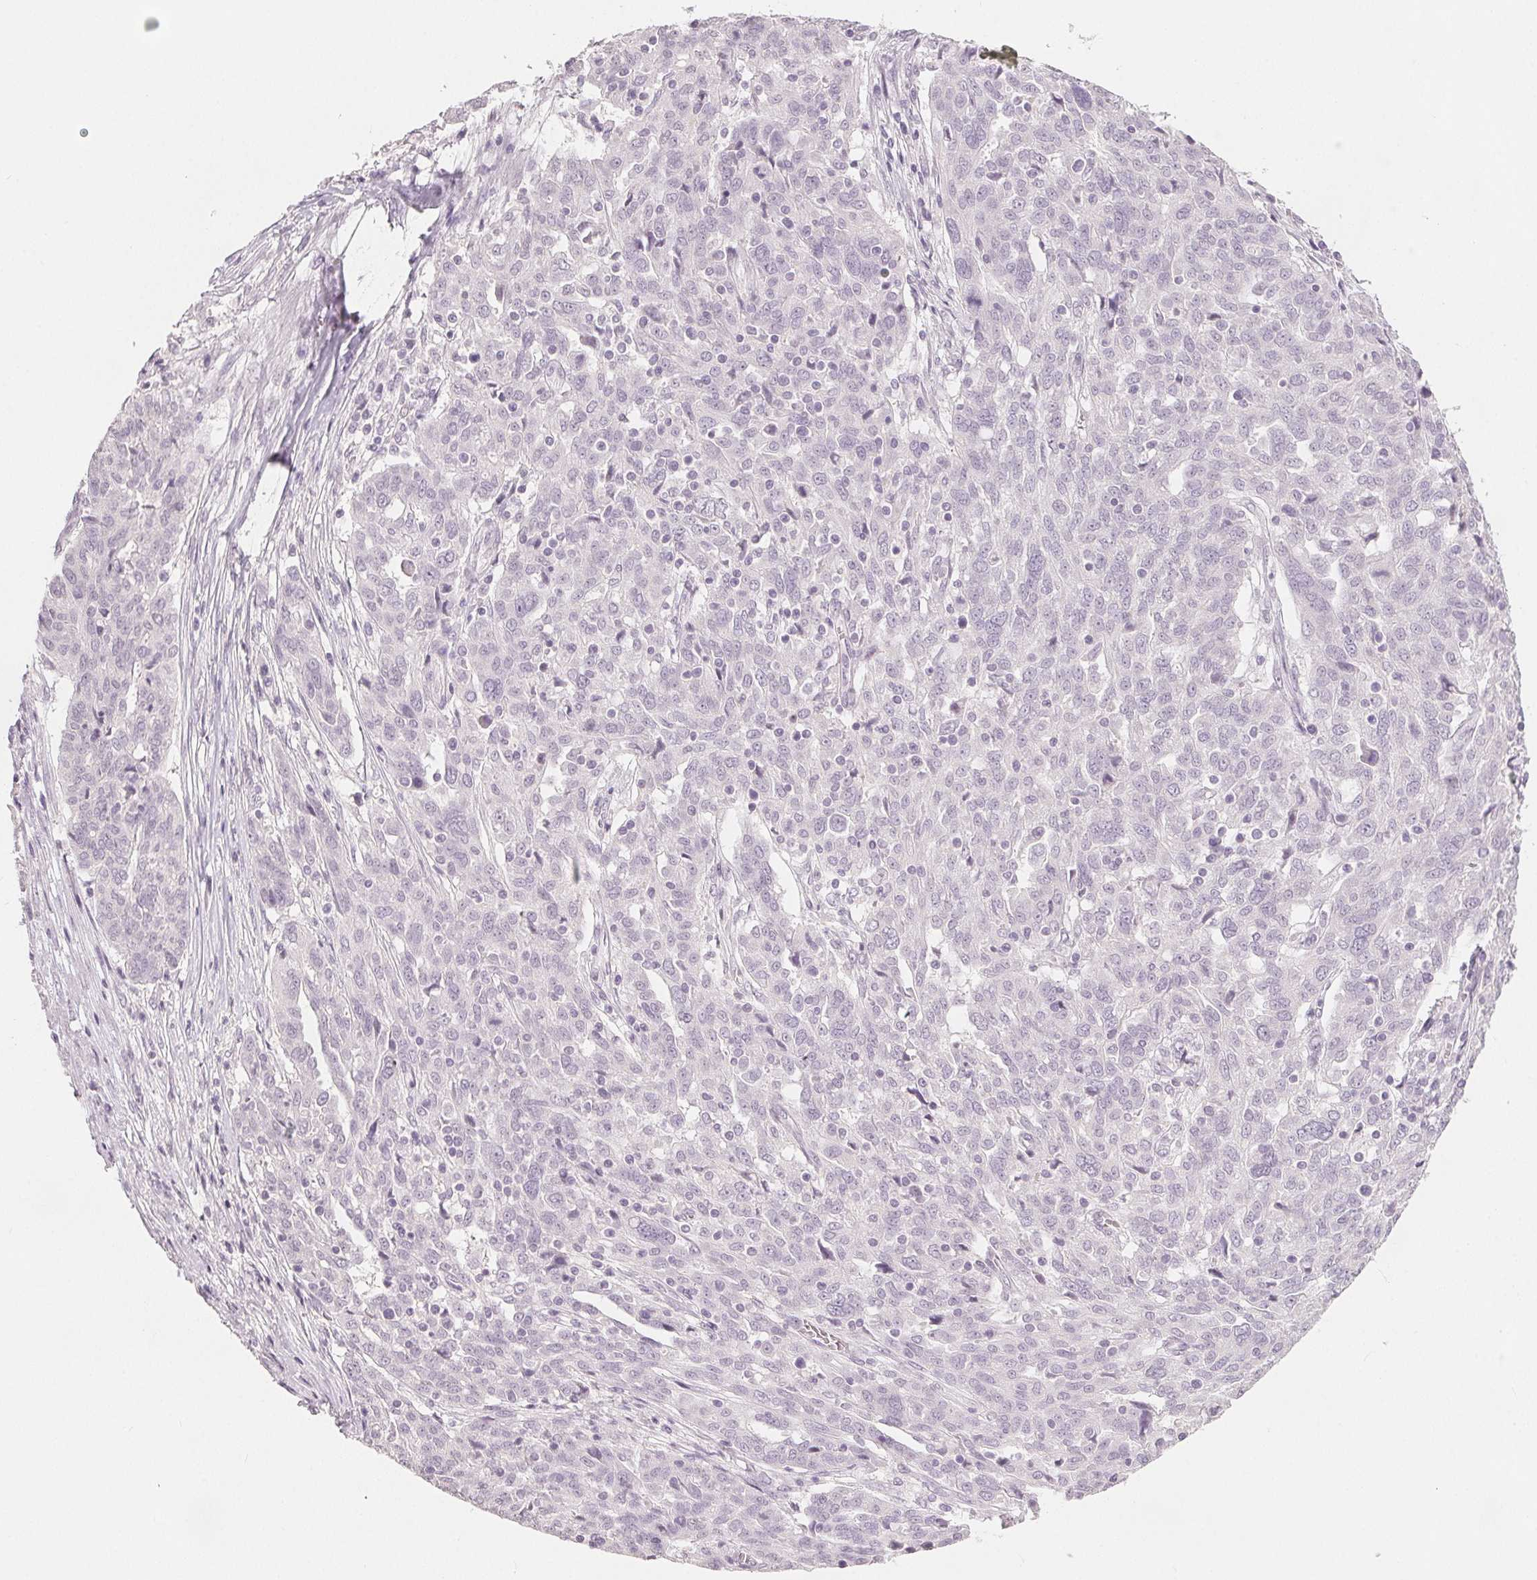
{"staining": {"intensity": "negative", "quantity": "none", "location": "none"}, "tissue": "ovarian cancer", "cell_type": "Tumor cells", "image_type": "cancer", "snomed": [{"axis": "morphology", "description": "Cystadenocarcinoma, serous, NOS"}, {"axis": "topography", "description": "Ovary"}], "caption": "The image exhibits no staining of tumor cells in ovarian serous cystadenocarcinoma.", "gene": "SLC27A5", "patient": {"sex": "female", "age": 67}}